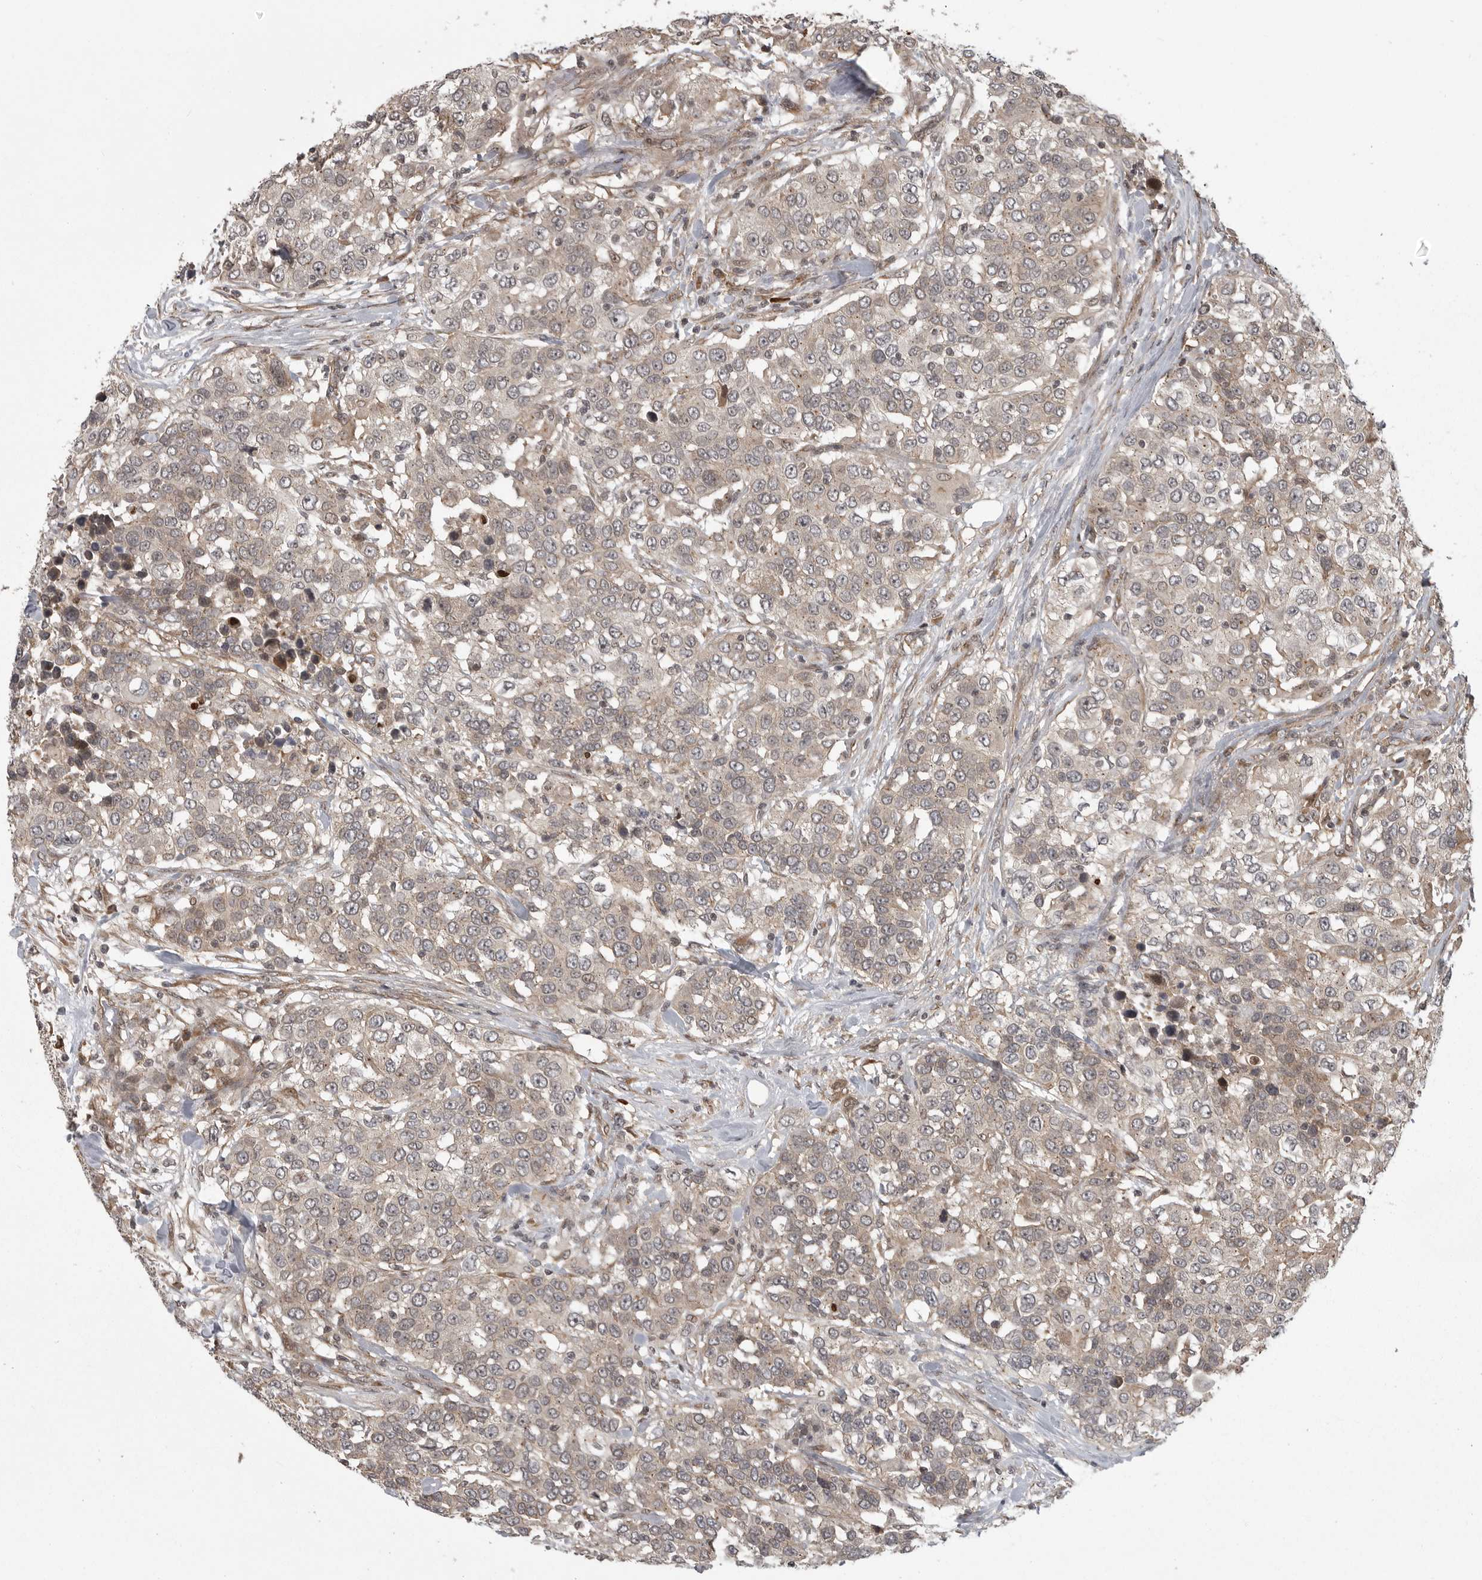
{"staining": {"intensity": "negative", "quantity": "none", "location": "none"}, "tissue": "urothelial cancer", "cell_type": "Tumor cells", "image_type": "cancer", "snomed": [{"axis": "morphology", "description": "Urothelial carcinoma, High grade"}, {"axis": "topography", "description": "Urinary bladder"}], "caption": "The histopathology image exhibits no staining of tumor cells in urothelial carcinoma (high-grade). Nuclei are stained in blue.", "gene": "DNAJC8", "patient": {"sex": "female", "age": 80}}